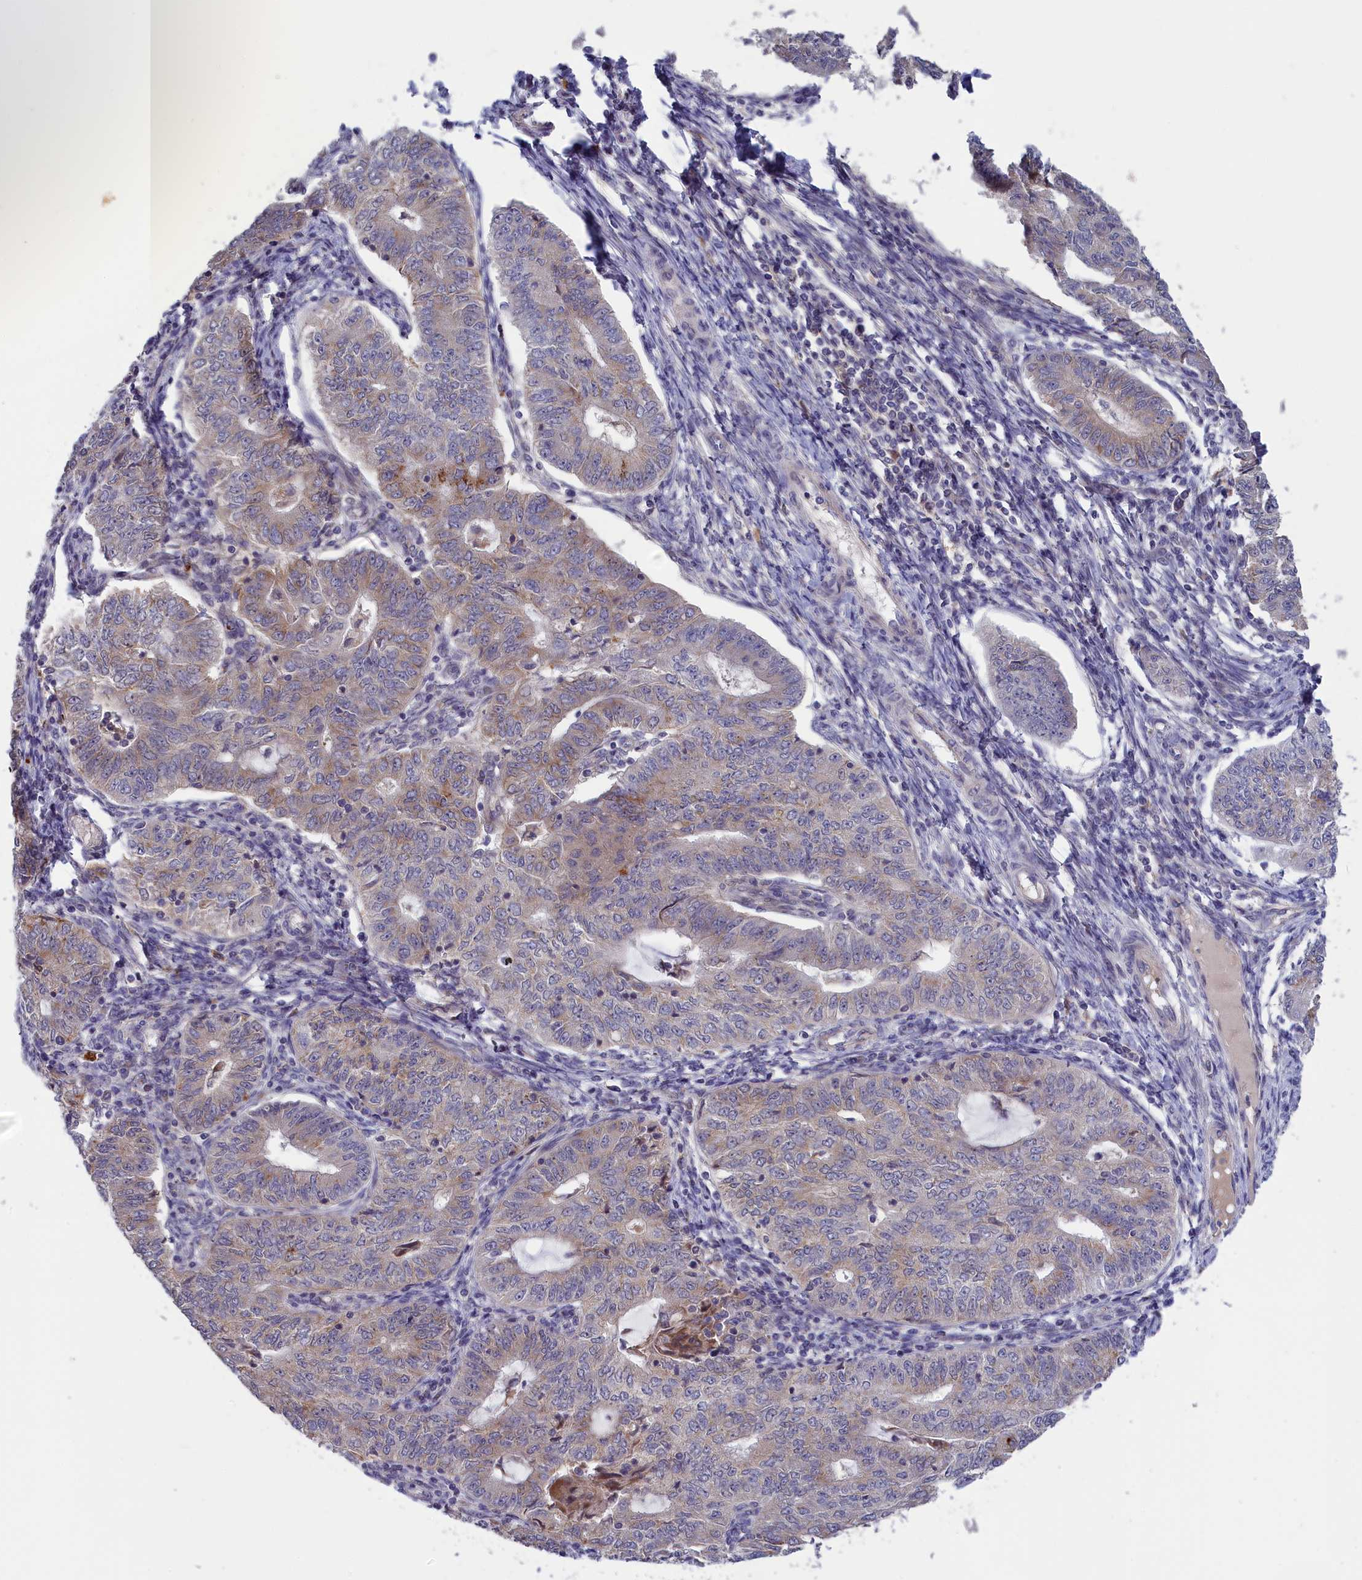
{"staining": {"intensity": "negative", "quantity": "none", "location": "none"}, "tissue": "endometrial cancer", "cell_type": "Tumor cells", "image_type": "cancer", "snomed": [{"axis": "morphology", "description": "Adenocarcinoma, NOS"}, {"axis": "topography", "description": "Endometrium"}], "caption": "This image is of endometrial cancer (adenocarcinoma) stained with IHC to label a protein in brown with the nuclei are counter-stained blue. There is no expression in tumor cells.", "gene": "IGFALS", "patient": {"sex": "female", "age": 32}}